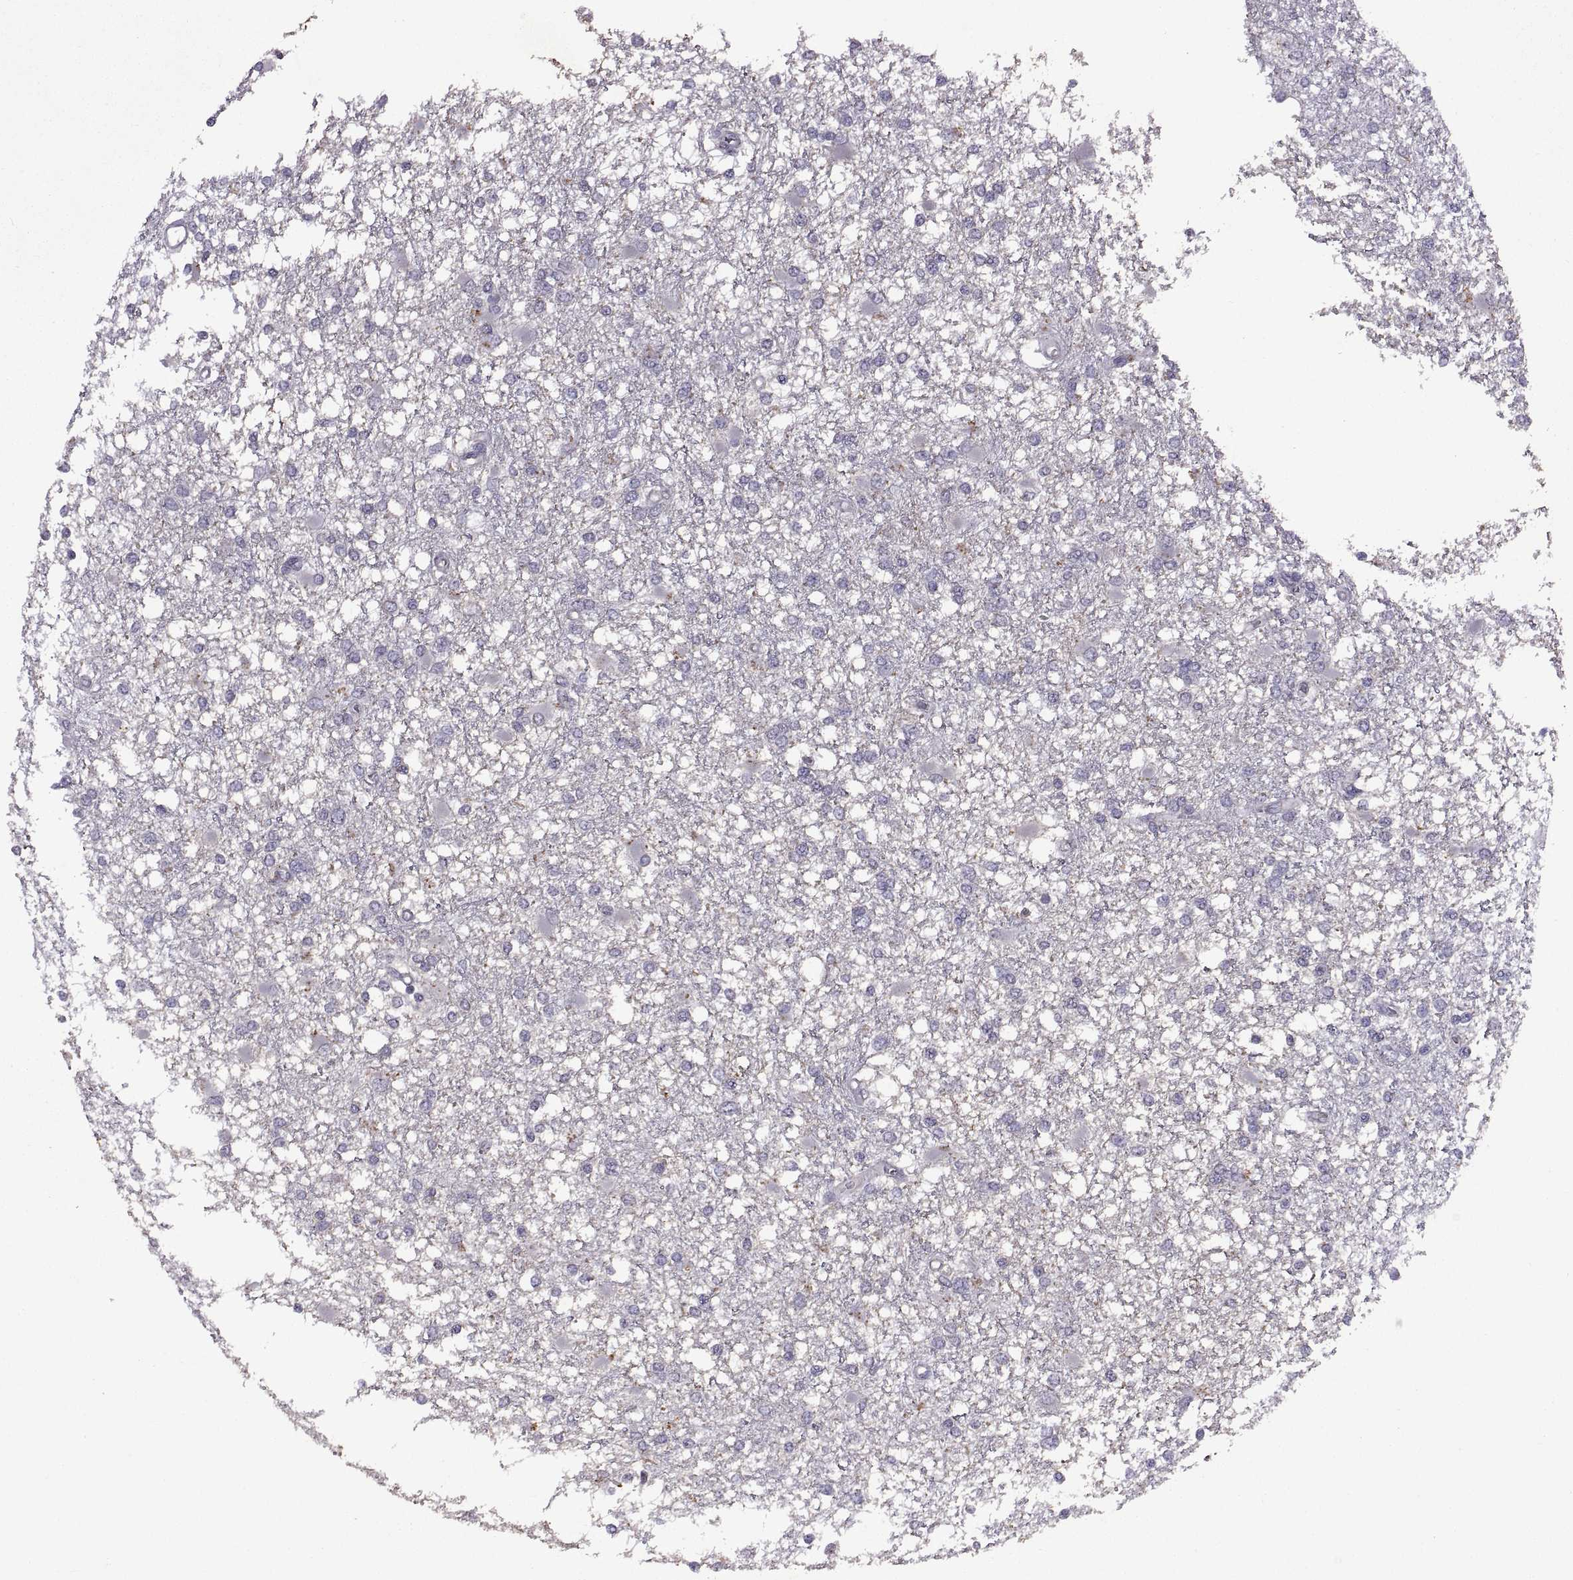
{"staining": {"intensity": "negative", "quantity": "none", "location": "none"}, "tissue": "glioma", "cell_type": "Tumor cells", "image_type": "cancer", "snomed": [{"axis": "morphology", "description": "Glioma, malignant, High grade"}, {"axis": "topography", "description": "Cerebral cortex"}], "caption": "The immunohistochemistry micrograph has no significant staining in tumor cells of glioma tissue. (Brightfield microscopy of DAB (3,3'-diaminobenzidine) immunohistochemistry at high magnification).", "gene": "DEFB136", "patient": {"sex": "male", "age": 79}}